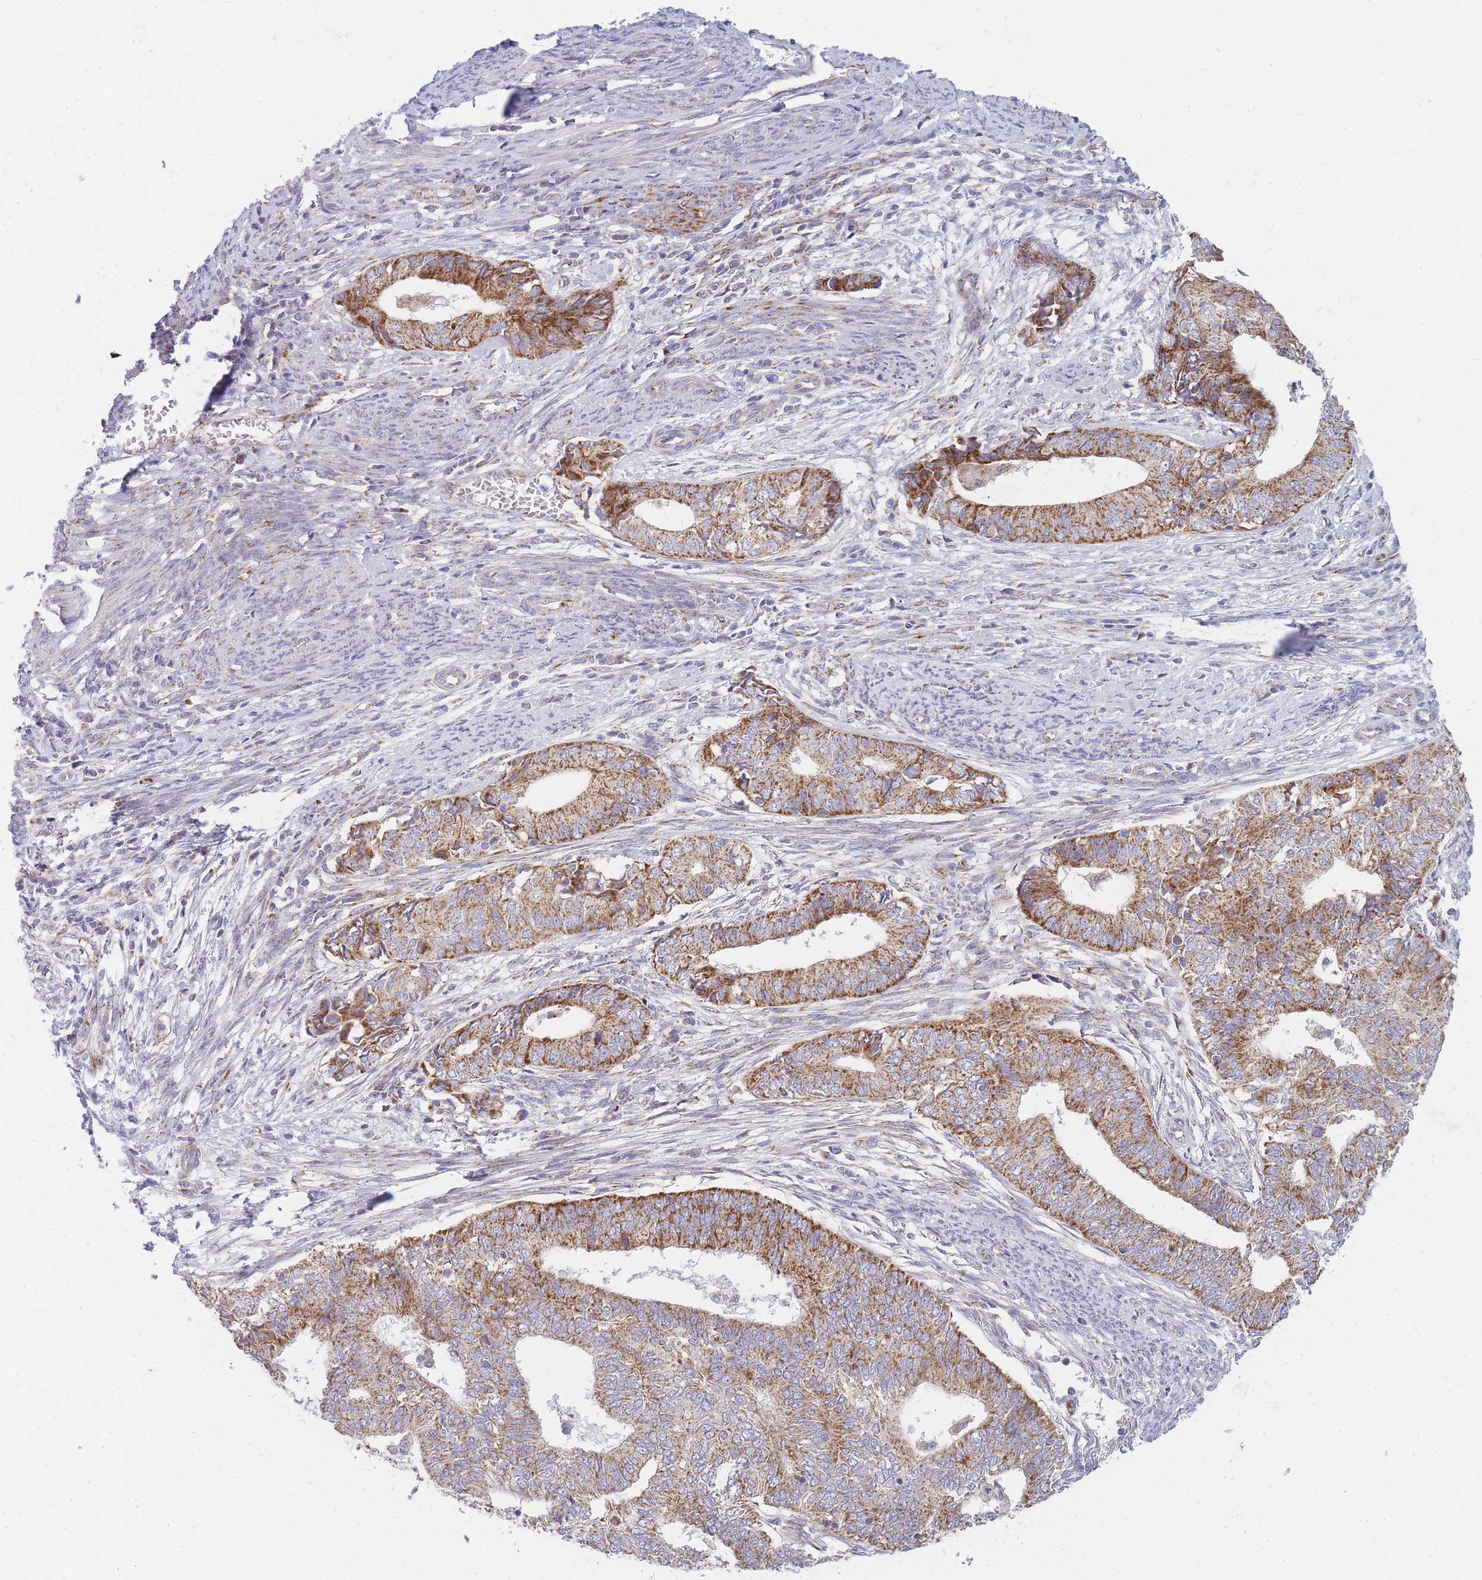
{"staining": {"intensity": "moderate", "quantity": ">75%", "location": "cytoplasmic/membranous"}, "tissue": "endometrial cancer", "cell_type": "Tumor cells", "image_type": "cancer", "snomed": [{"axis": "morphology", "description": "Adenocarcinoma, NOS"}, {"axis": "topography", "description": "Endometrium"}], "caption": "The immunohistochemical stain labels moderate cytoplasmic/membranous expression in tumor cells of adenocarcinoma (endometrial) tissue. Ihc stains the protein of interest in brown and the nuclei are stained blue.", "gene": "MRPS11", "patient": {"sex": "female", "age": 62}}